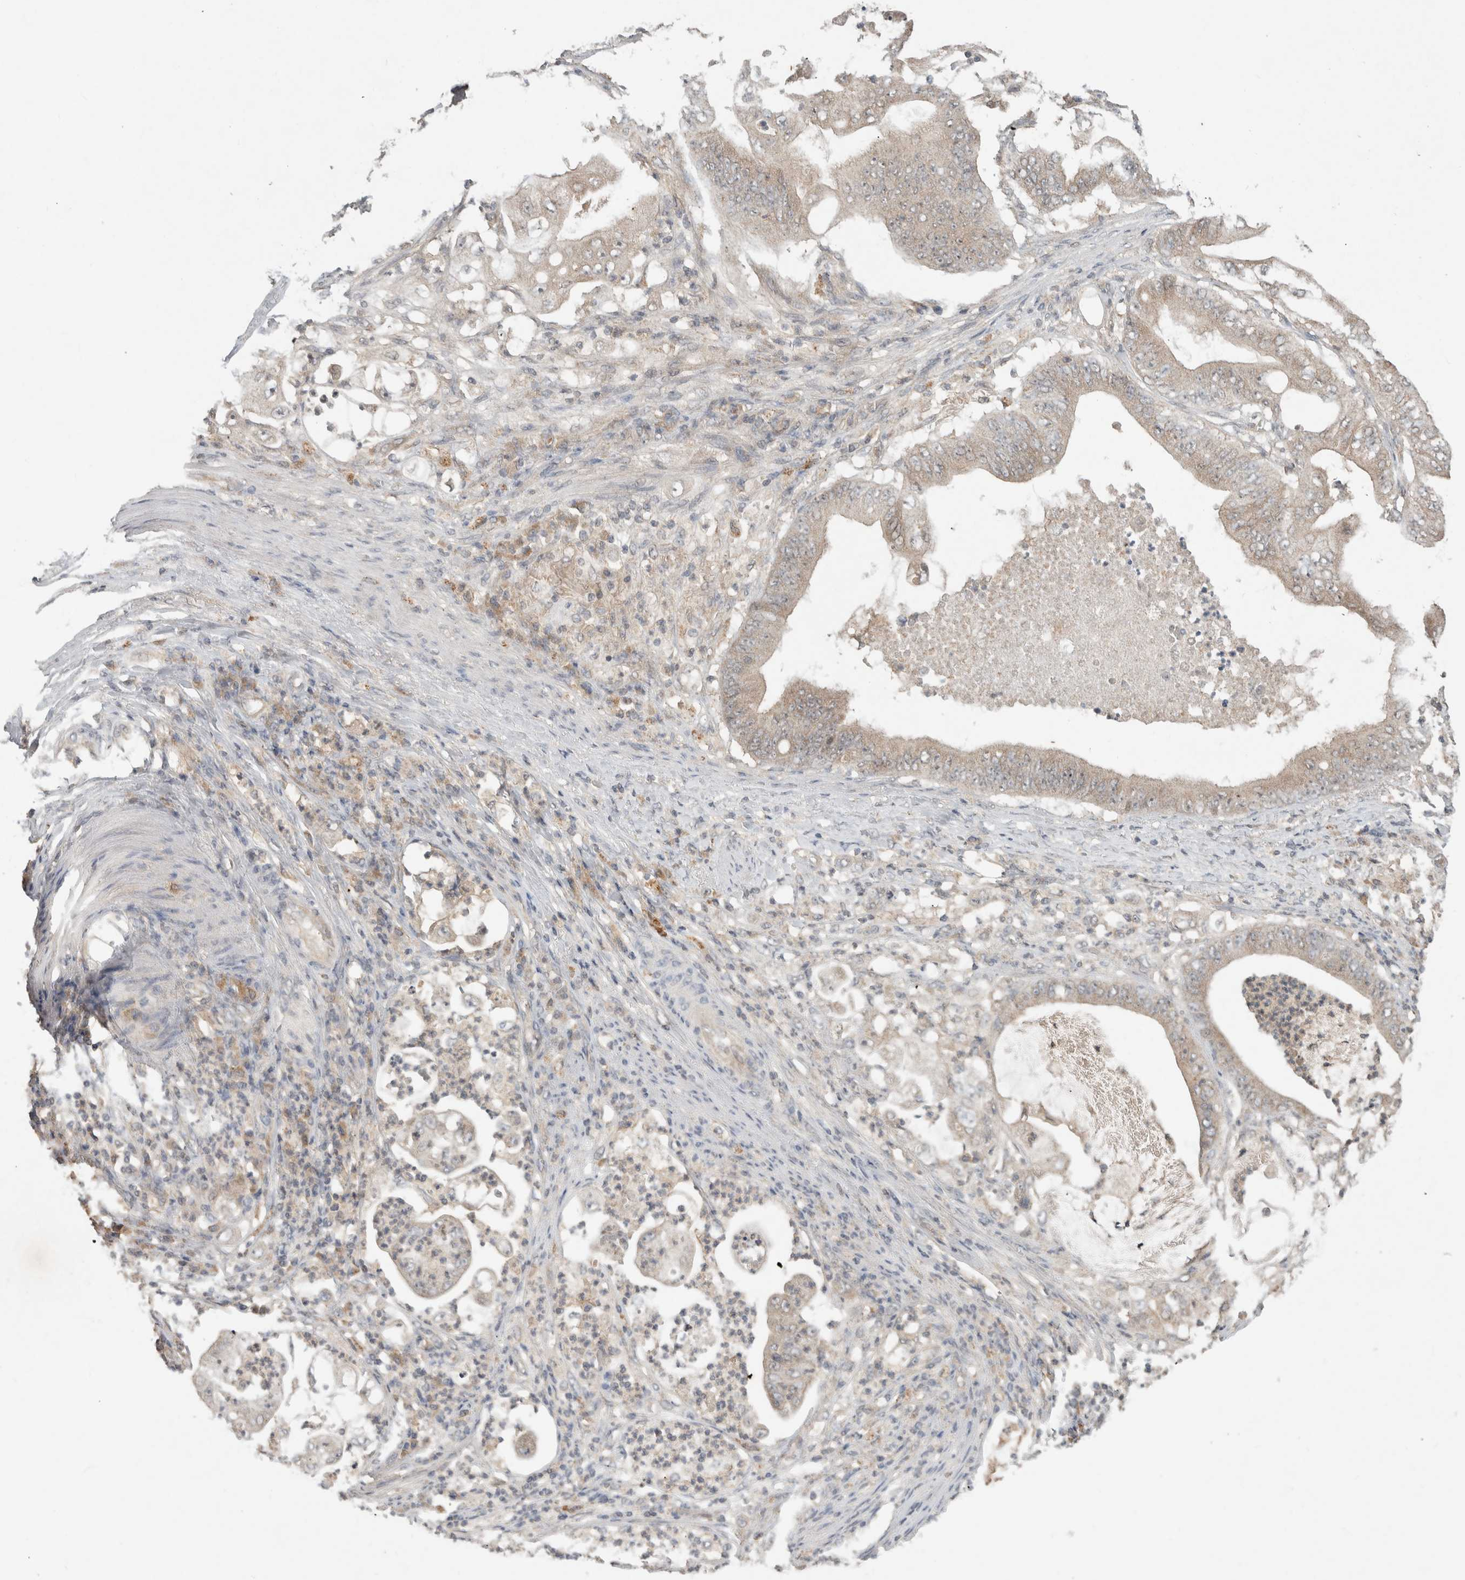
{"staining": {"intensity": "weak", "quantity": ">75%", "location": "cytoplasmic/membranous"}, "tissue": "stomach cancer", "cell_type": "Tumor cells", "image_type": "cancer", "snomed": [{"axis": "morphology", "description": "Adenocarcinoma, NOS"}, {"axis": "topography", "description": "Stomach"}], "caption": "Immunohistochemical staining of stomach cancer demonstrates low levels of weak cytoplasmic/membranous protein staining in approximately >75% of tumor cells.", "gene": "LOXL2", "patient": {"sex": "female", "age": 73}}